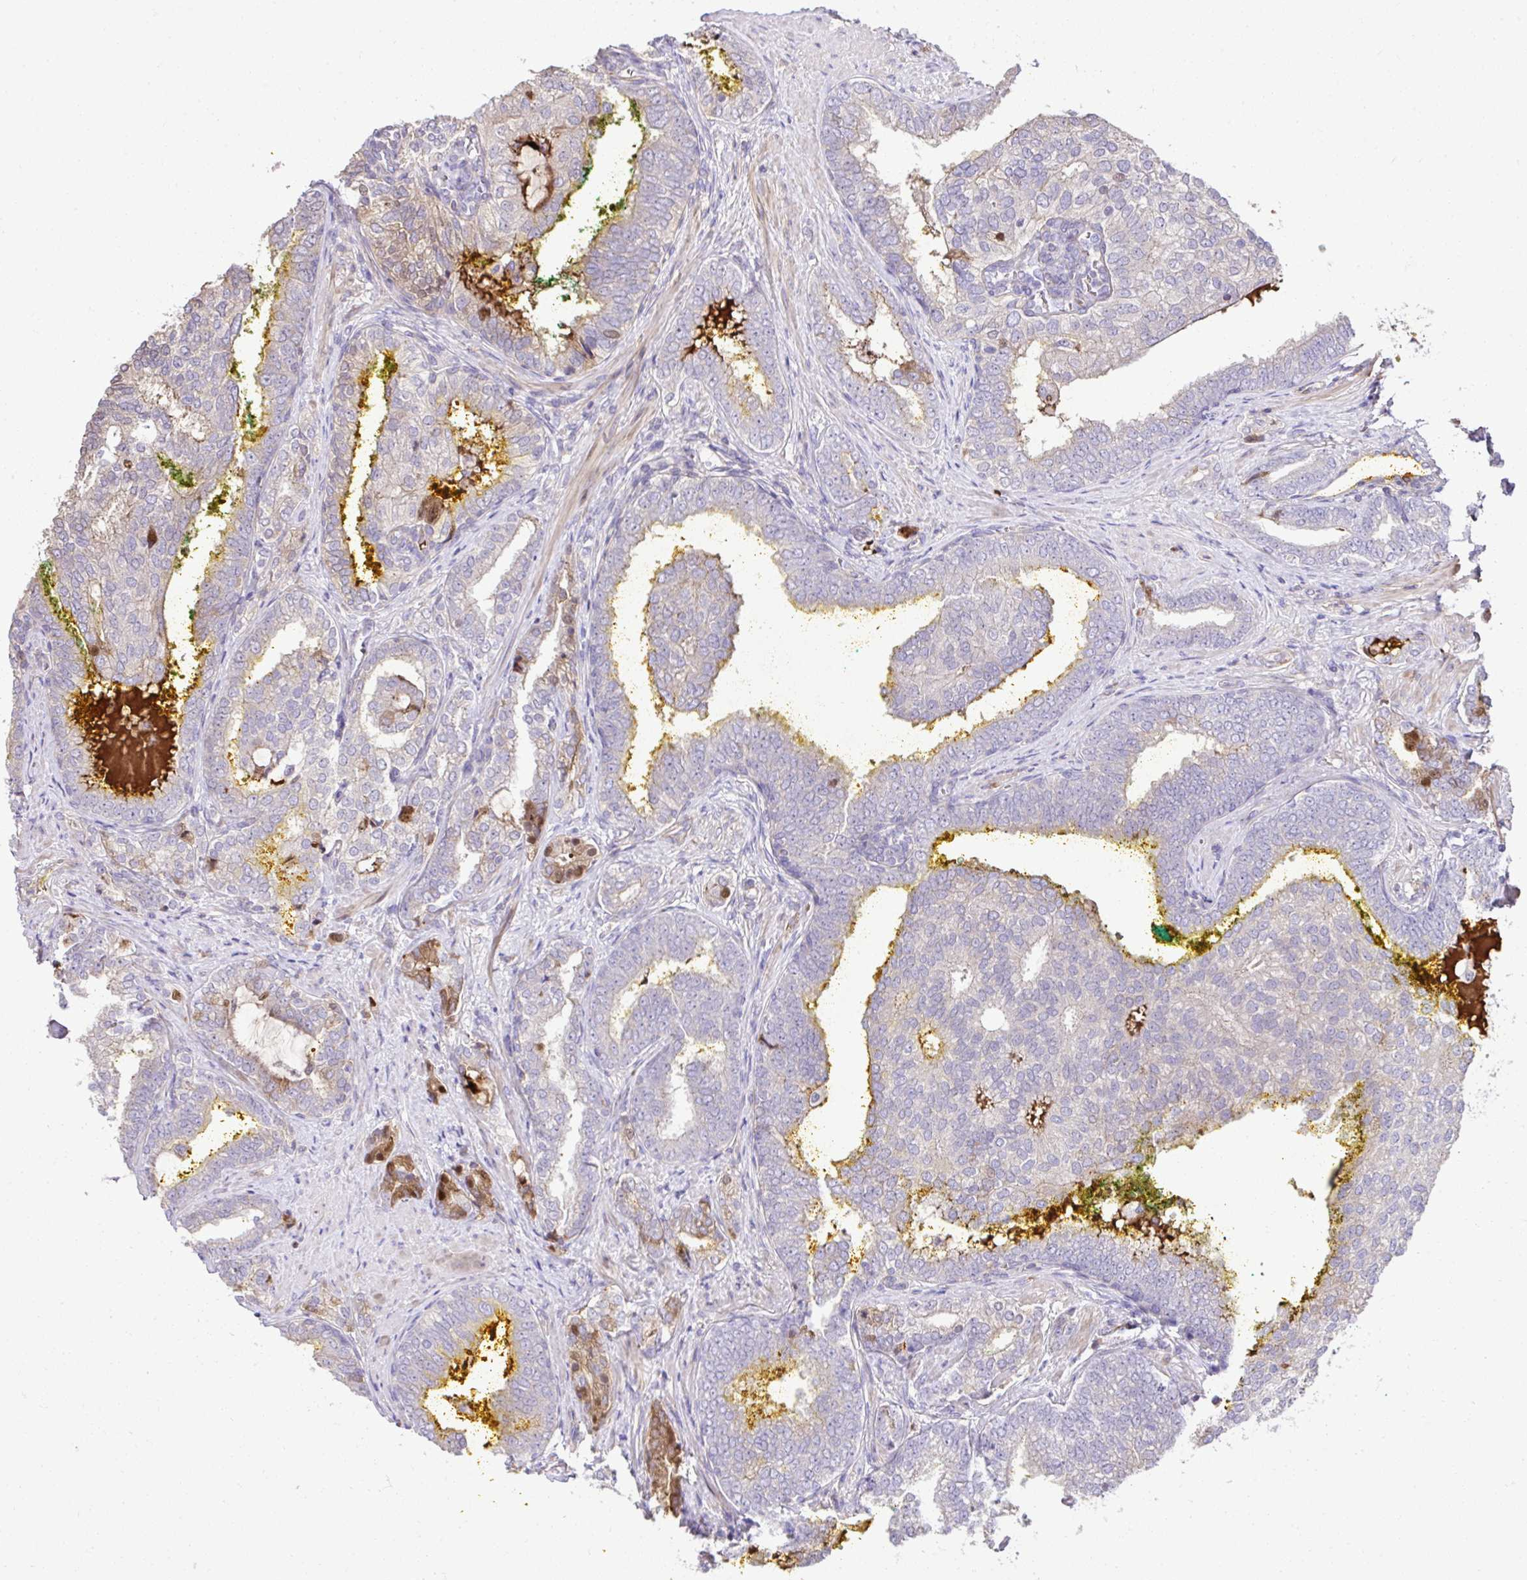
{"staining": {"intensity": "weak", "quantity": "<25%", "location": "cytoplasmic/membranous"}, "tissue": "prostate cancer", "cell_type": "Tumor cells", "image_type": "cancer", "snomed": [{"axis": "morphology", "description": "Adenocarcinoma, High grade"}, {"axis": "topography", "description": "Prostate"}], "caption": "DAB immunohistochemical staining of human prostate cancer (adenocarcinoma (high-grade)) displays no significant positivity in tumor cells. Brightfield microscopy of immunohistochemistry (IHC) stained with DAB (brown) and hematoxylin (blue), captured at high magnification.", "gene": "CCDC85C", "patient": {"sex": "male", "age": 72}}